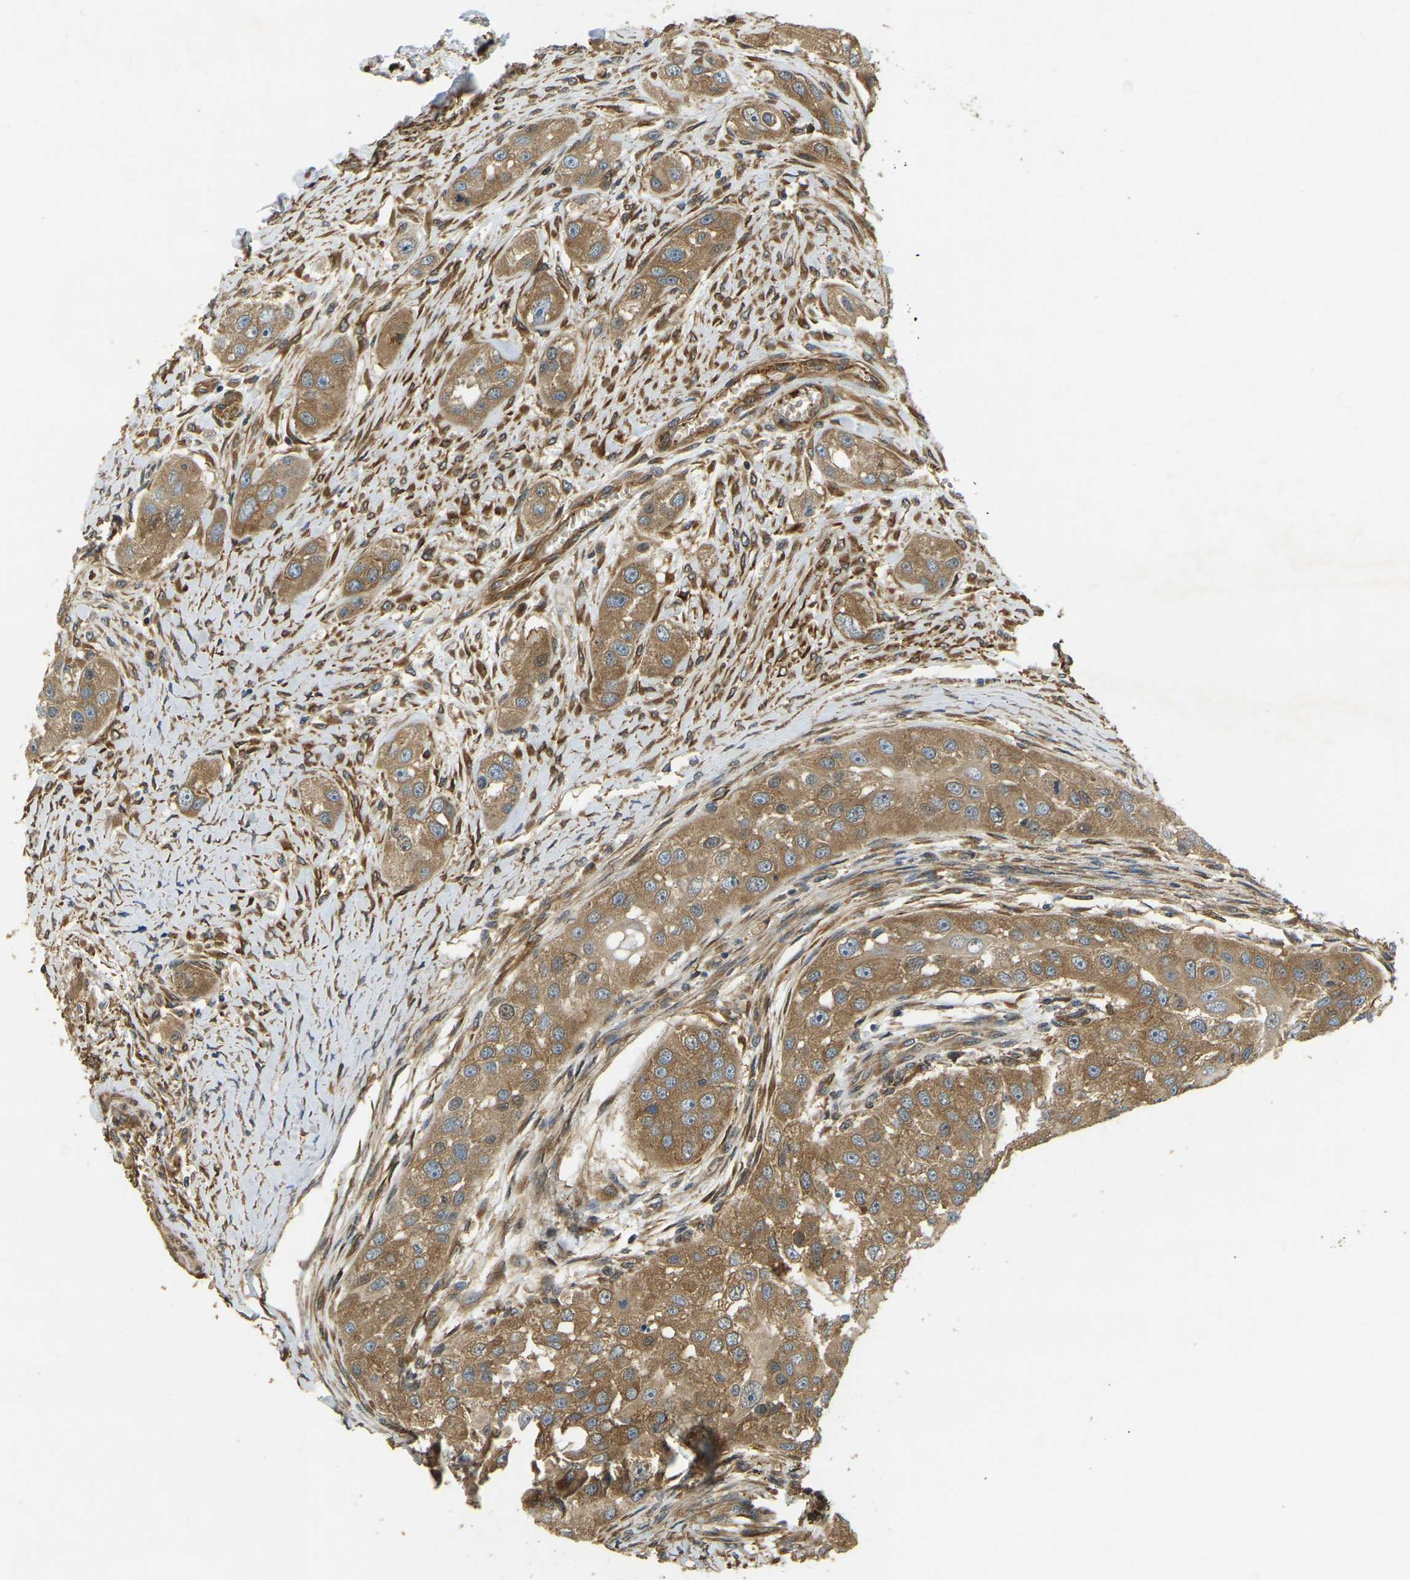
{"staining": {"intensity": "moderate", "quantity": ">75%", "location": "cytoplasmic/membranous"}, "tissue": "head and neck cancer", "cell_type": "Tumor cells", "image_type": "cancer", "snomed": [{"axis": "morphology", "description": "Normal tissue, NOS"}, {"axis": "morphology", "description": "Squamous cell carcinoma, NOS"}, {"axis": "topography", "description": "Skeletal muscle"}, {"axis": "topography", "description": "Head-Neck"}], "caption": "A photomicrograph of squamous cell carcinoma (head and neck) stained for a protein reveals moderate cytoplasmic/membranous brown staining in tumor cells. Nuclei are stained in blue.", "gene": "ERGIC1", "patient": {"sex": "male", "age": 51}}